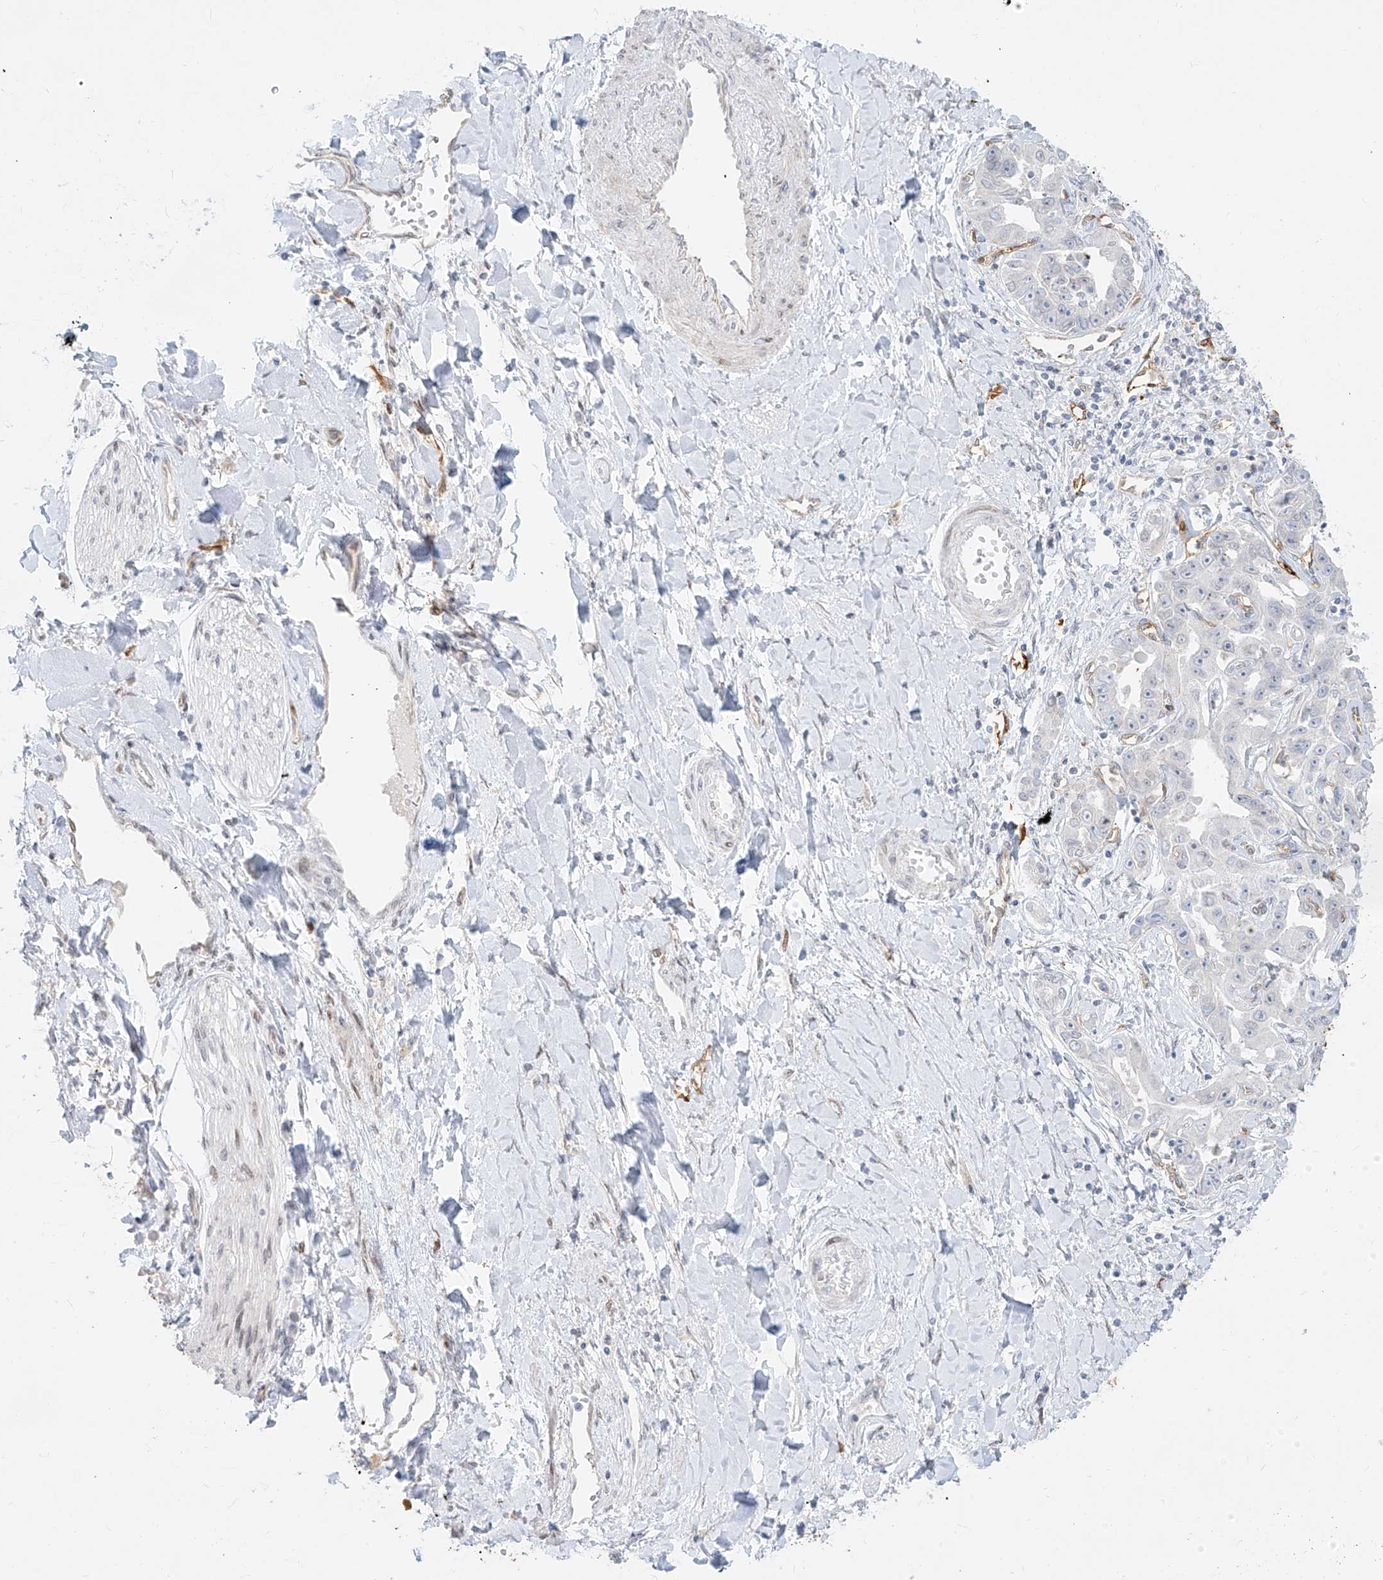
{"staining": {"intensity": "negative", "quantity": "none", "location": "none"}, "tissue": "liver cancer", "cell_type": "Tumor cells", "image_type": "cancer", "snomed": [{"axis": "morphology", "description": "Cholangiocarcinoma"}, {"axis": "topography", "description": "Liver"}], "caption": "High magnification brightfield microscopy of liver cholangiocarcinoma stained with DAB (3,3'-diaminobenzidine) (brown) and counterstained with hematoxylin (blue): tumor cells show no significant expression.", "gene": "NHSL1", "patient": {"sex": "male", "age": 59}}